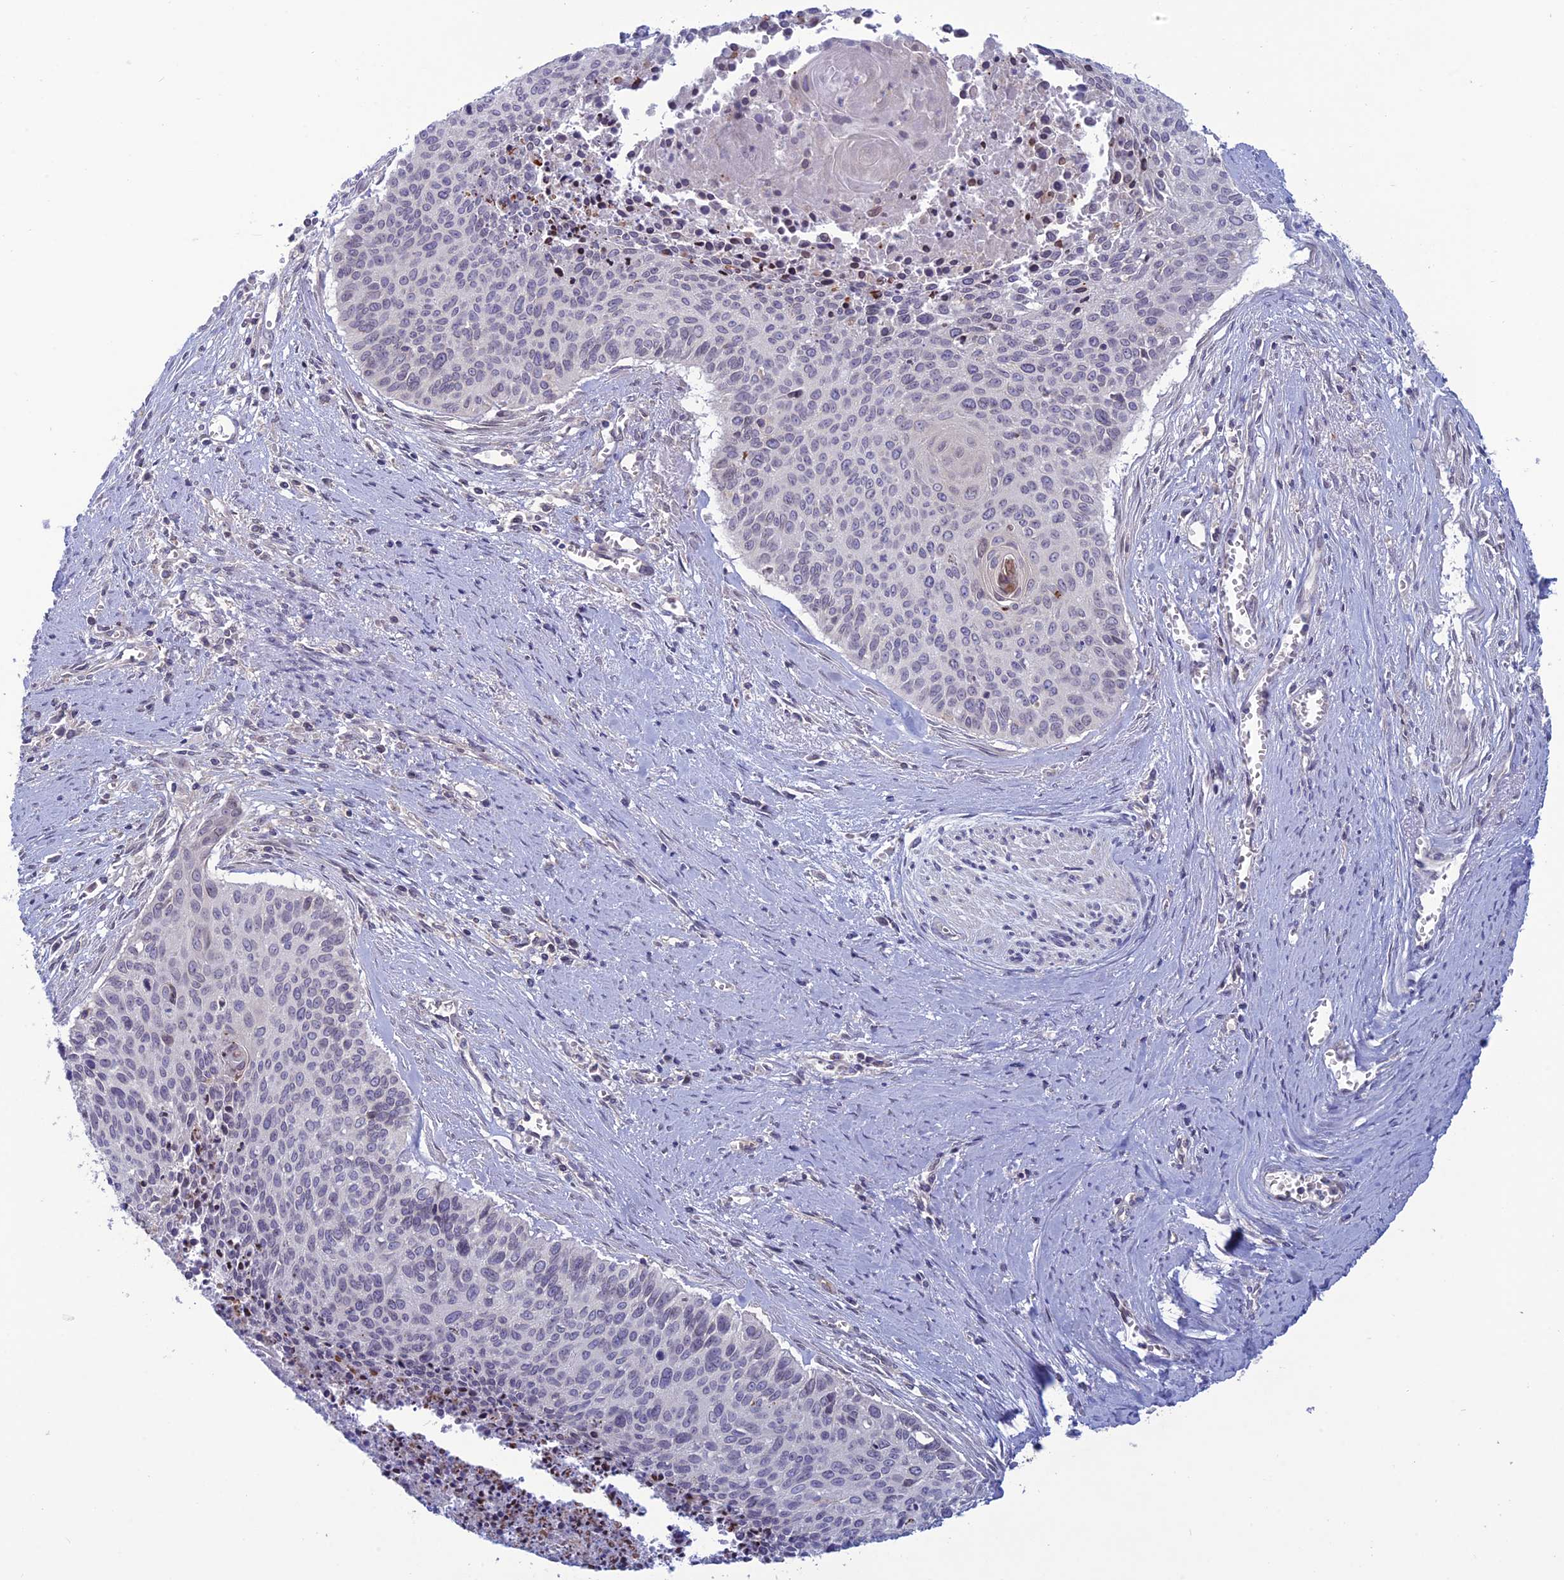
{"staining": {"intensity": "weak", "quantity": "<25%", "location": "nuclear"}, "tissue": "cervical cancer", "cell_type": "Tumor cells", "image_type": "cancer", "snomed": [{"axis": "morphology", "description": "Squamous cell carcinoma, NOS"}, {"axis": "topography", "description": "Cervix"}], "caption": "This is an IHC micrograph of human cervical cancer (squamous cell carcinoma). There is no expression in tumor cells.", "gene": "WDR46", "patient": {"sex": "female", "age": 55}}